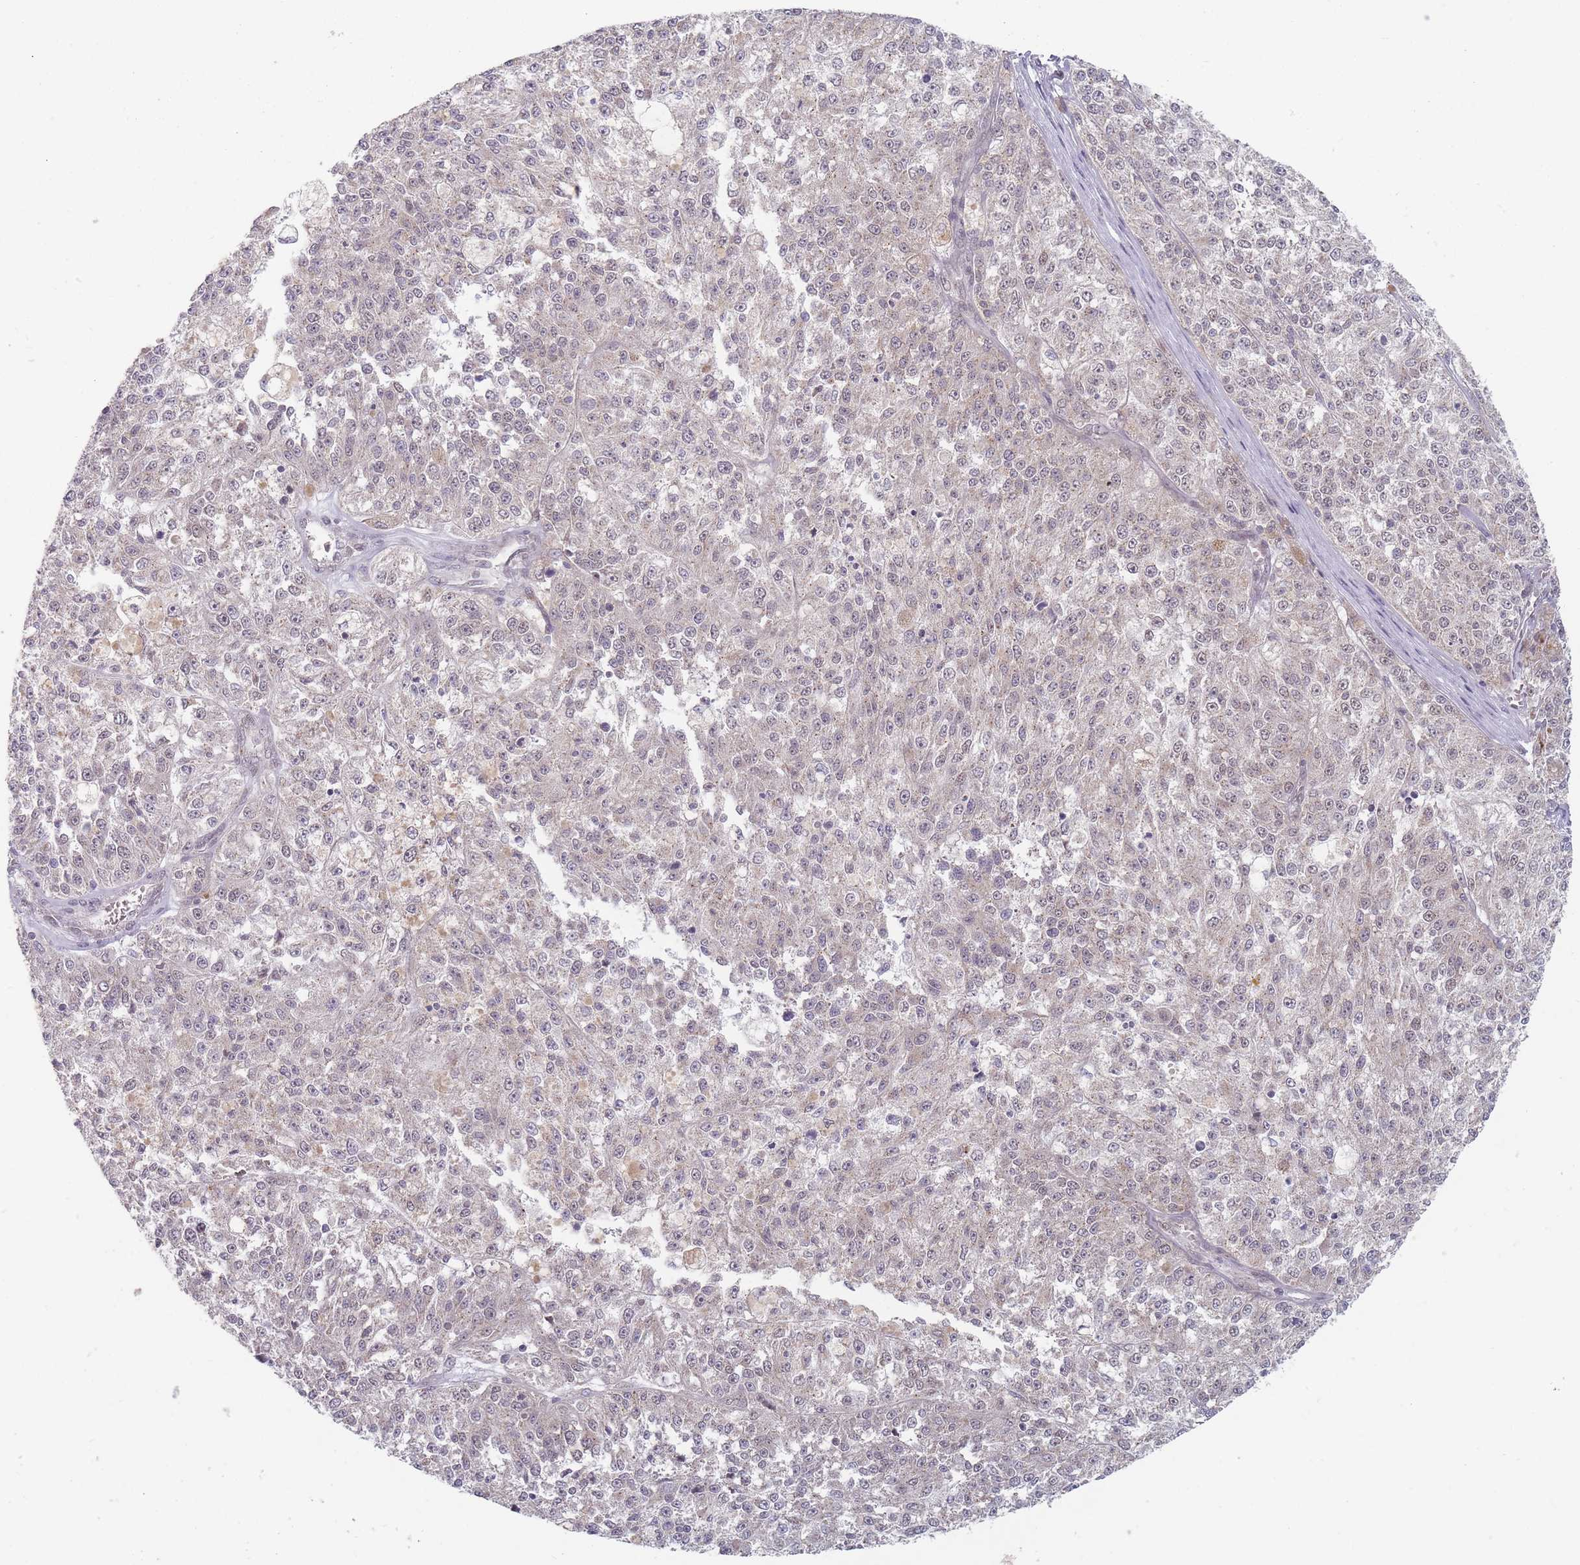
{"staining": {"intensity": "weak", "quantity": "<25%", "location": "cytoplasmic/membranous"}, "tissue": "melanoma", "cell_type": "Tumor cells", "image_type": "cancer", "snomed": [{"axis": "morphology", "description": "Malignant melanoma, NOS"}, {"axis": "topography", "description": "Skin"}], "caption": "Immunohistochemistry histopathology image of neoplastic tissue: melanoma stained with DAB (3,3'-diaminobenzidine) displays no significant protein positivity in tumor cells.", "gene": "PEX7", "patient": {"sex": "female", "age": 64}}